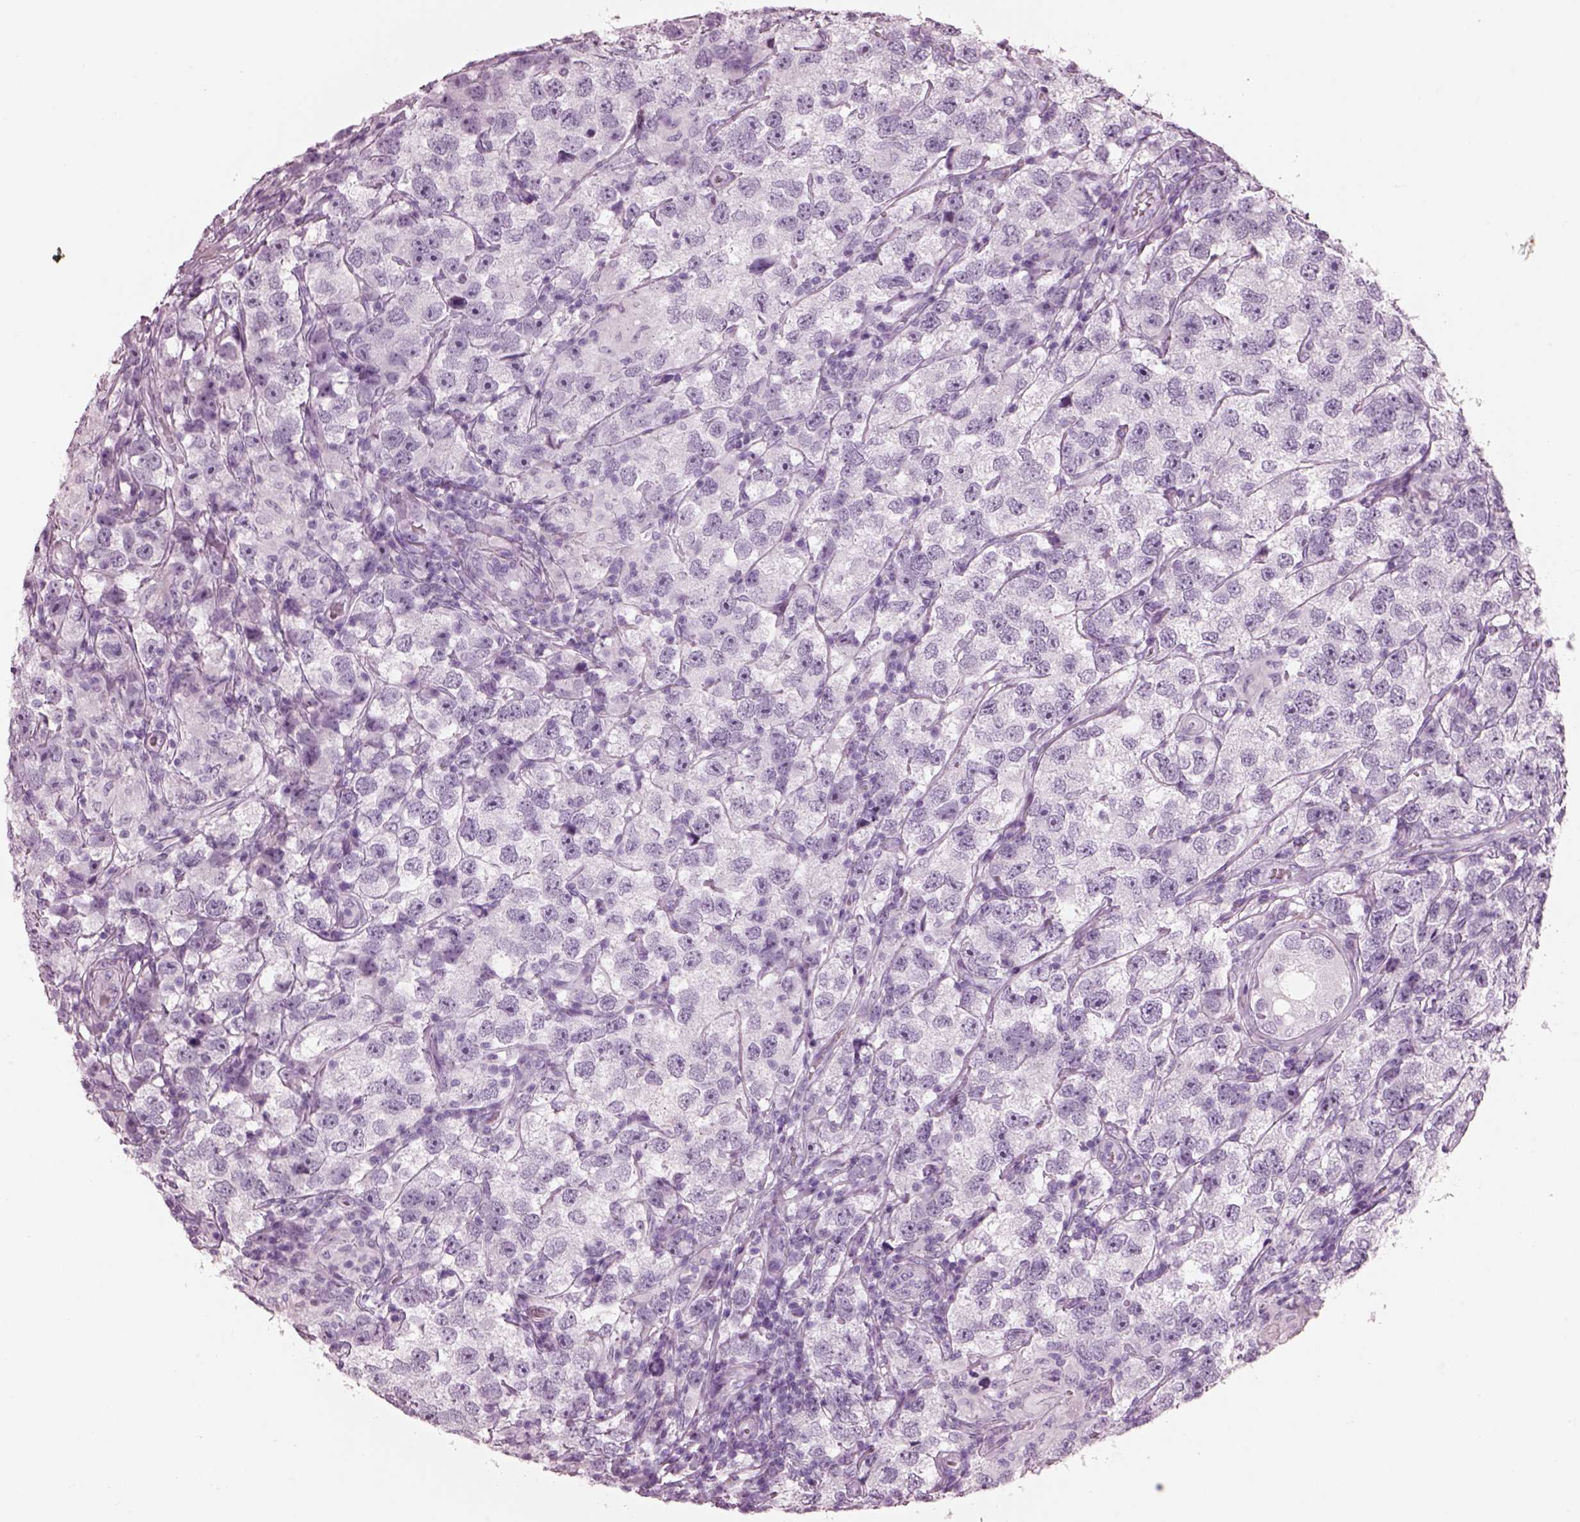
{"staining": {"intensity": "negative", "quantity": "none", "location": "none"}, "tissue": "testis cancer", "cell_type": "Tumor cells", "image_type": "cancer", "snomed": [{"axis": "morphology", "description": "Seminoma, NOS"}, {"axis": "topography", "description": "Testis"}], "caption": "This is a image of immunohistochemistry staining of testis seminoma, which shows no staining in tumor cells. Nuclei are stained in blue.", "gene": "HYDIN", "patient": {"sex": "male", "age": 26}}